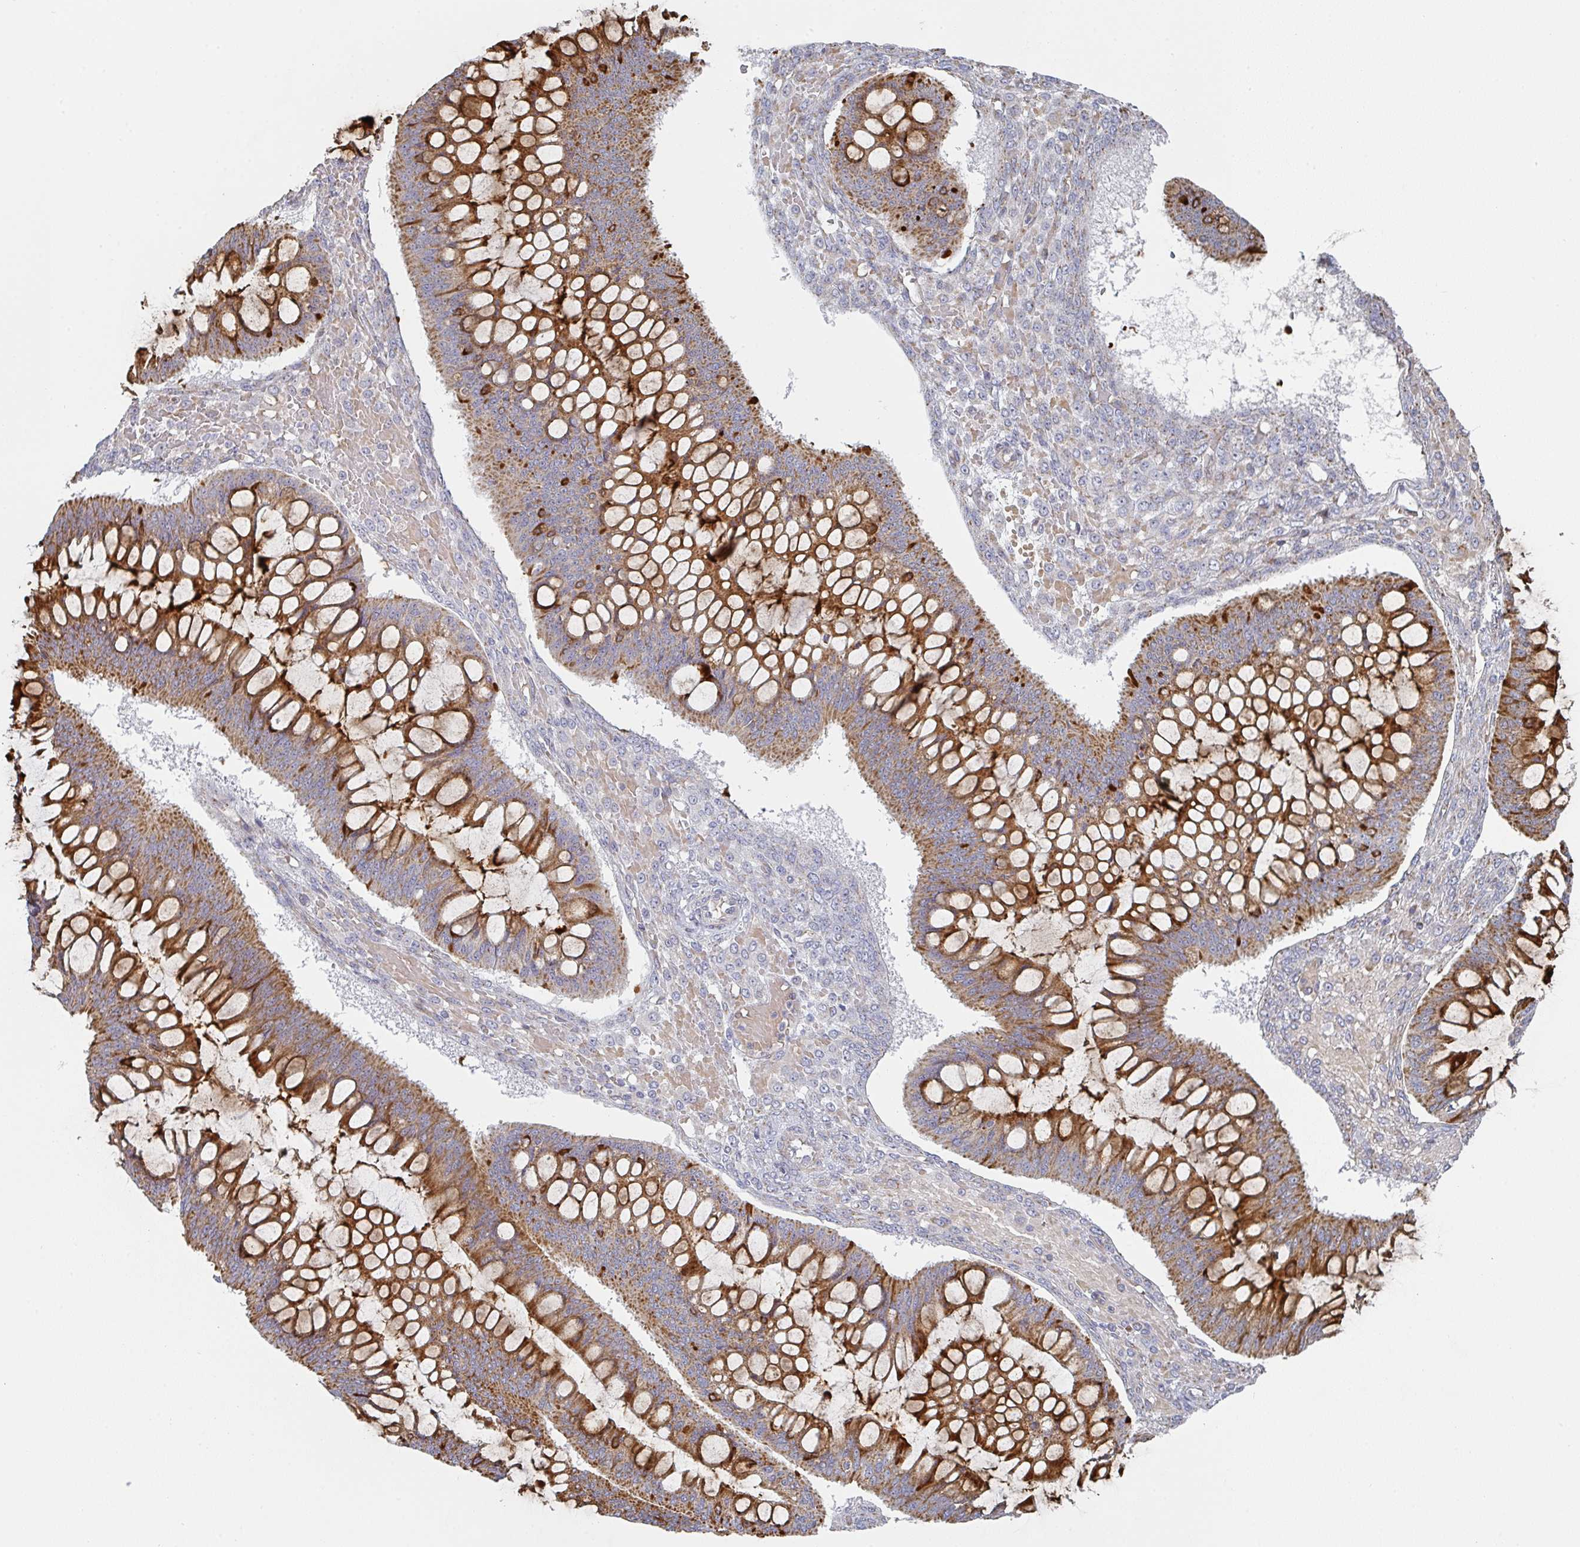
{"staining": {"intensity": "strong", "quantity": ">75%", "location": "cytoplasmic/membranous"}, "tissue": "ovarian cancer", "cell_type": "Tumor cells", "image_type": "cancer", "snomed": [{"axis": "morphology", "description": "Cystadenocarcinoma, mucinous, NOS"}, {"axis": "topography", "description": "Ovary"}], "caption": "Human mucinous cystadenocarcinoma (ovarian) stained with a protein marker reveals strong staining in tumor cells.", "gene": "ZNF526", "patient": {"sex": "female", "age": 73}}